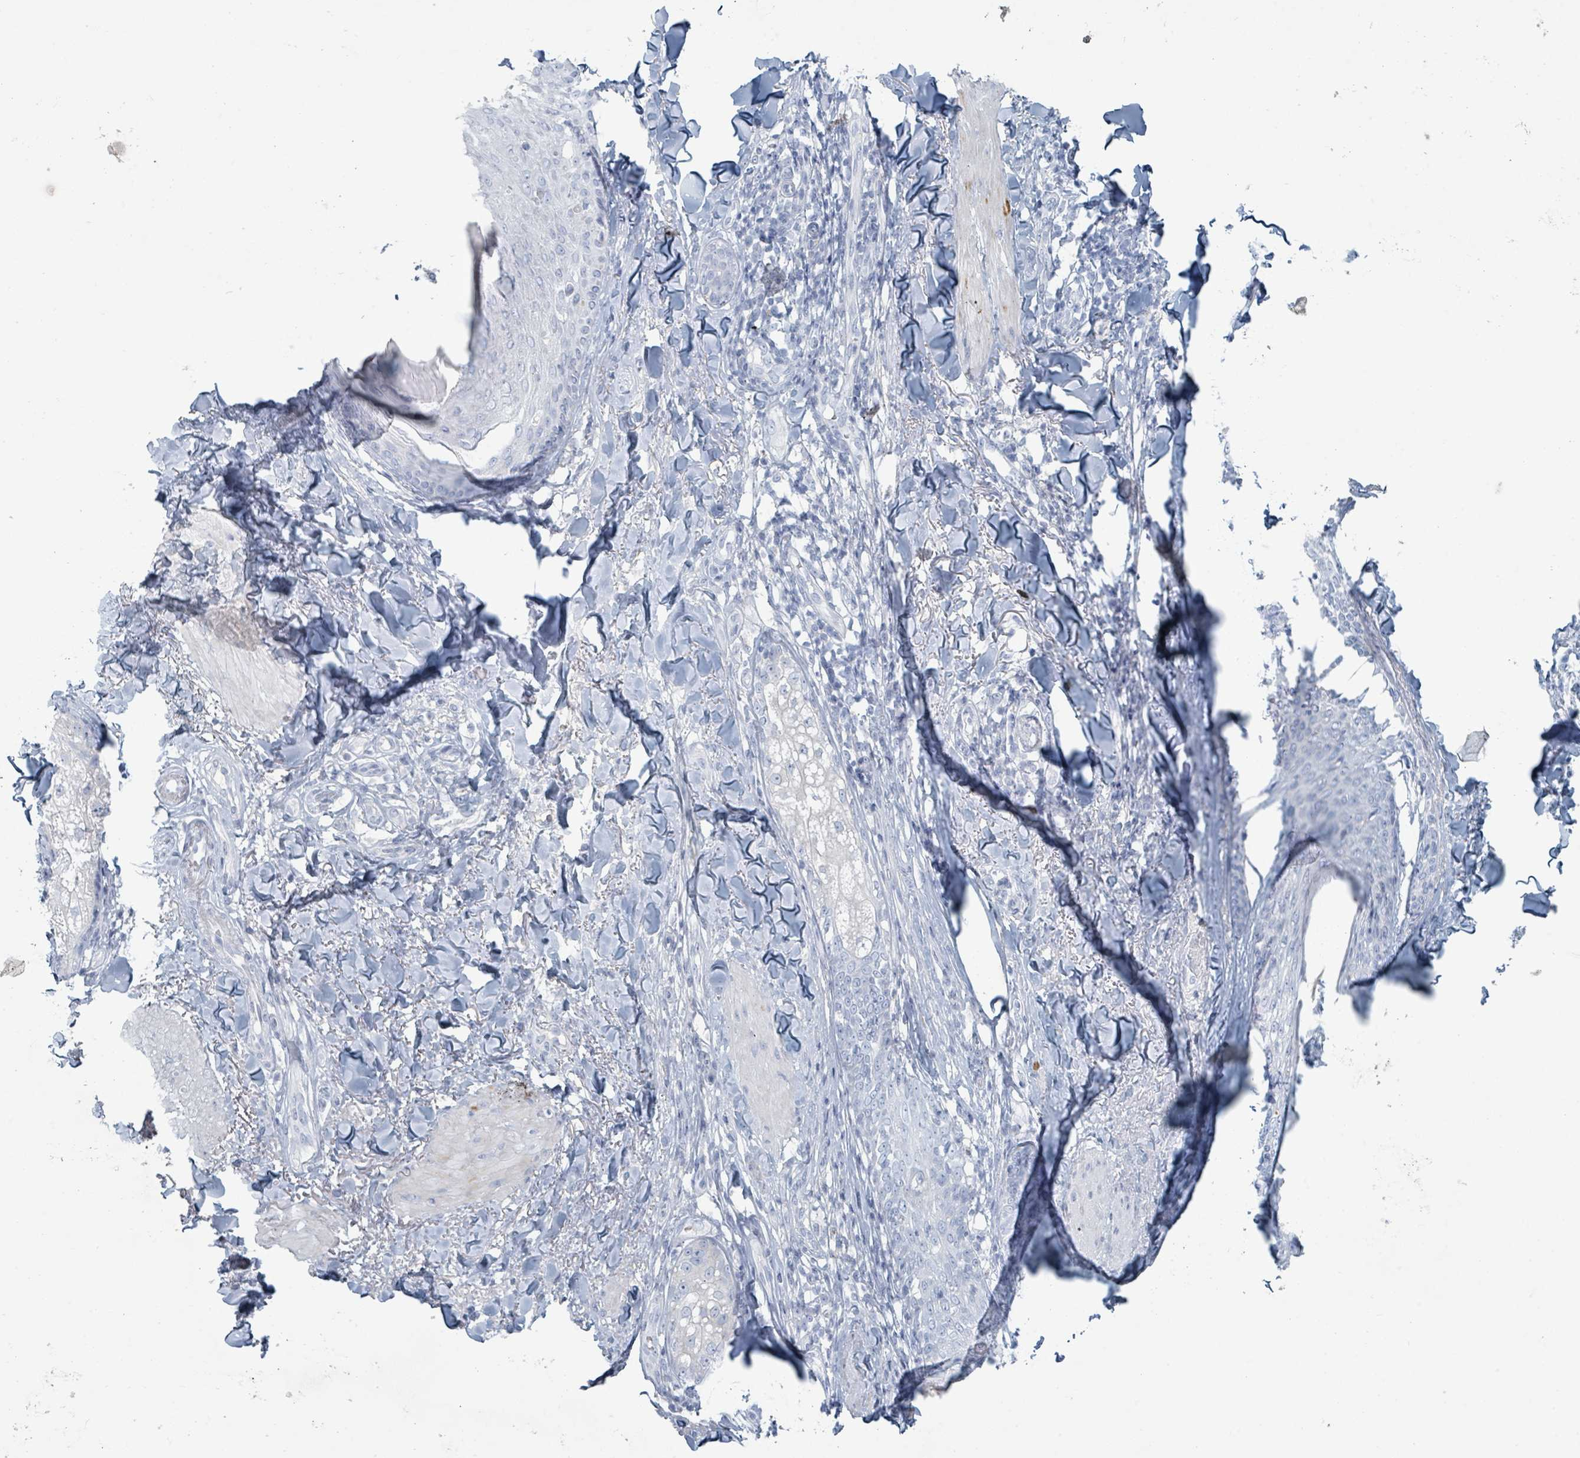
{"staining": {"intensity": "negative", "quantity": "none", "location": "none"}, "tissue": "melanoma", "cell_type": "Tumor cells", "image_type": "cancer", "snomed": [{"axis": "morphology", "description": "Malignant melanoma, NOS"}, {"axis": "topography", "description": "Skin"}], "caption": "Malignant melanoma was stained to show a protein in brown. There is no significant expression in tumor cells.", "gene": "HEATR5A", "patient": {"sex": "male", "age": 66}}